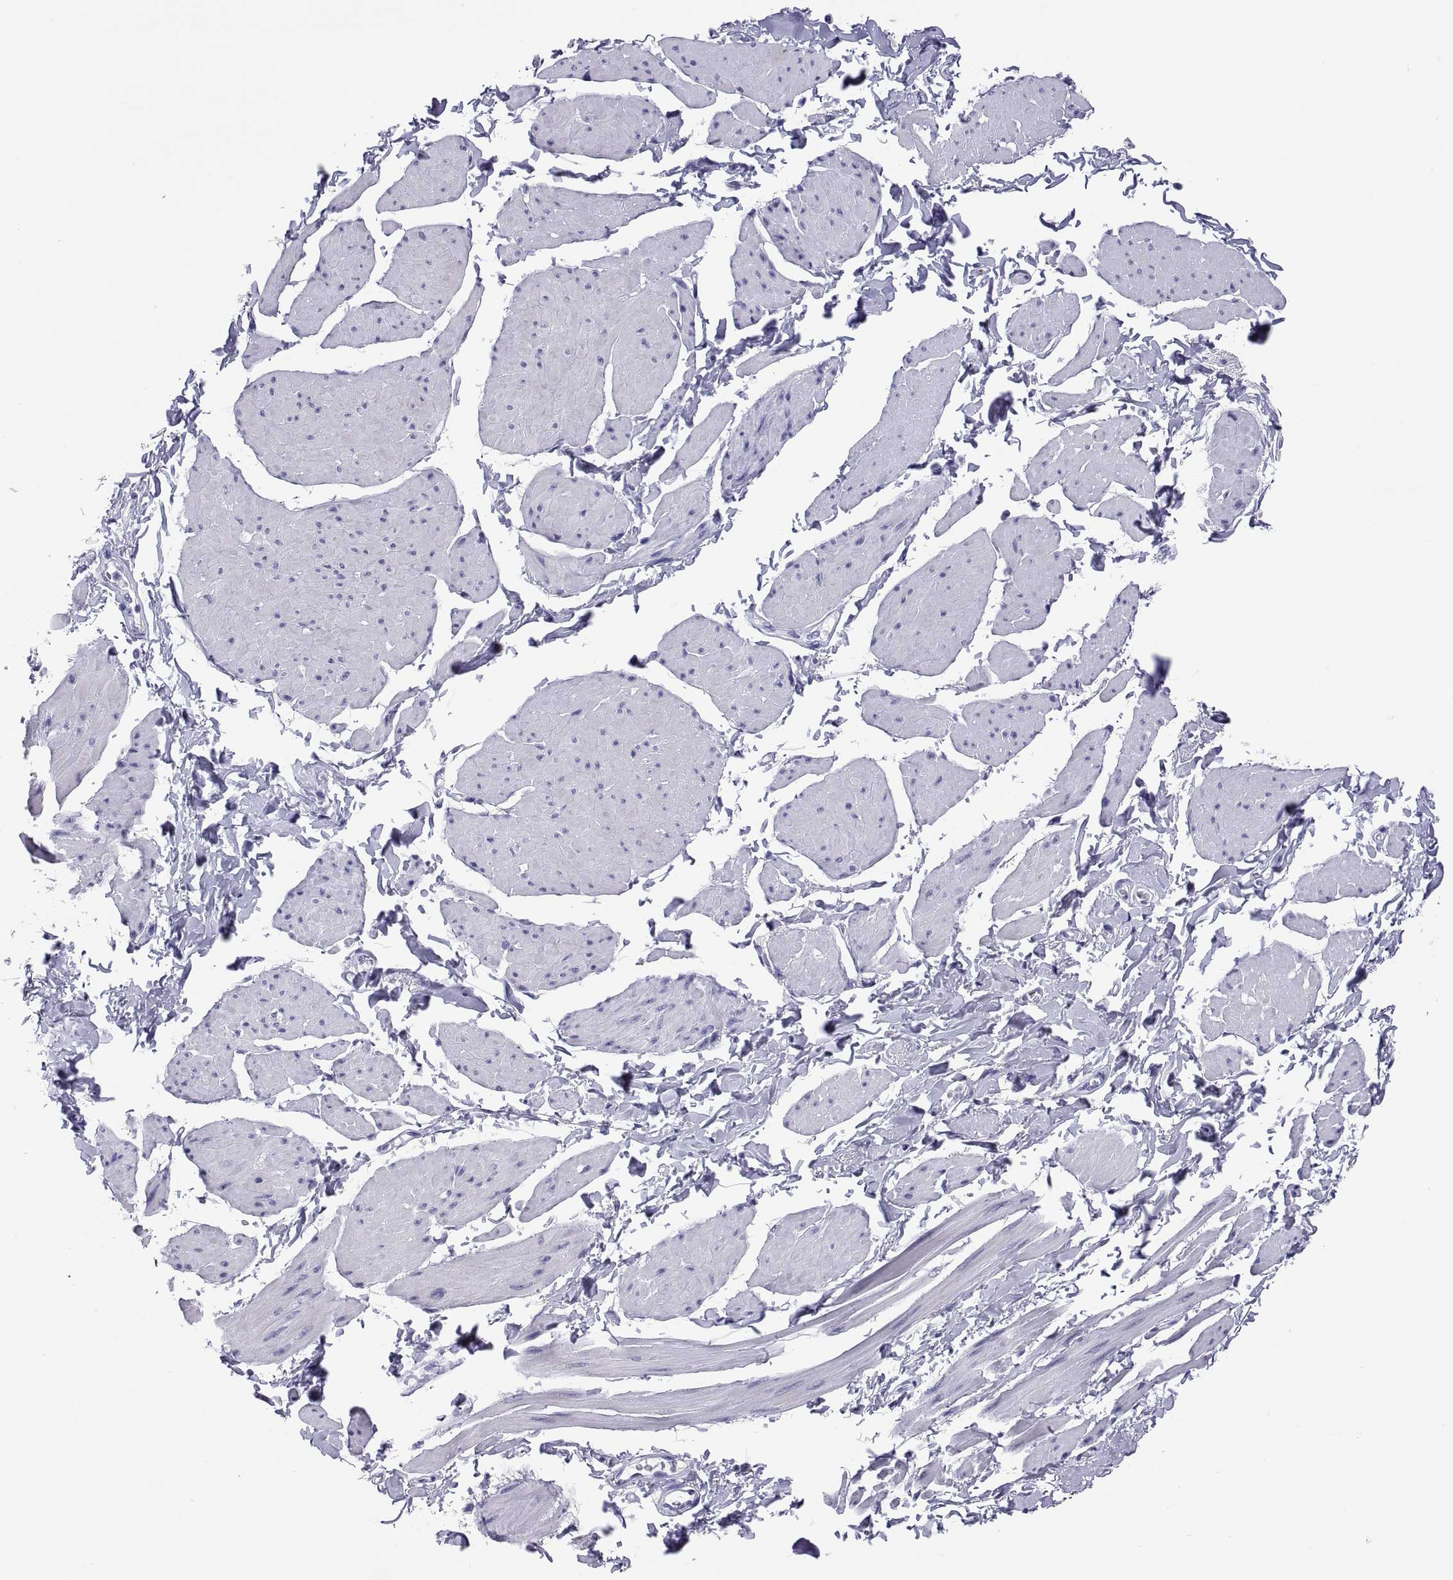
{"staining": {"intensity": "negative", "quantity": "none", "location": "none"}, "tissue": "smooth muscle", "cell_type": "Smooth muscle cells", "image_type": "normal", "snomed": [{"axis": "morphology", "description": "Normal tissue, NOS"}, {"axis": "topography", "description": "Adipose tissue"}, {"axis": "topography", "description": "Smooth muscle"}, {"axis": "topography", "description": "Peripheral nerve tissue"}], "caption": "A photomicrograph of human smooth muscle is negative for staining in smooth muscle cells. Nuclei are stained in blue.", "gene": "QRICH2", "patient": {"sex": "male", "age": 83}}